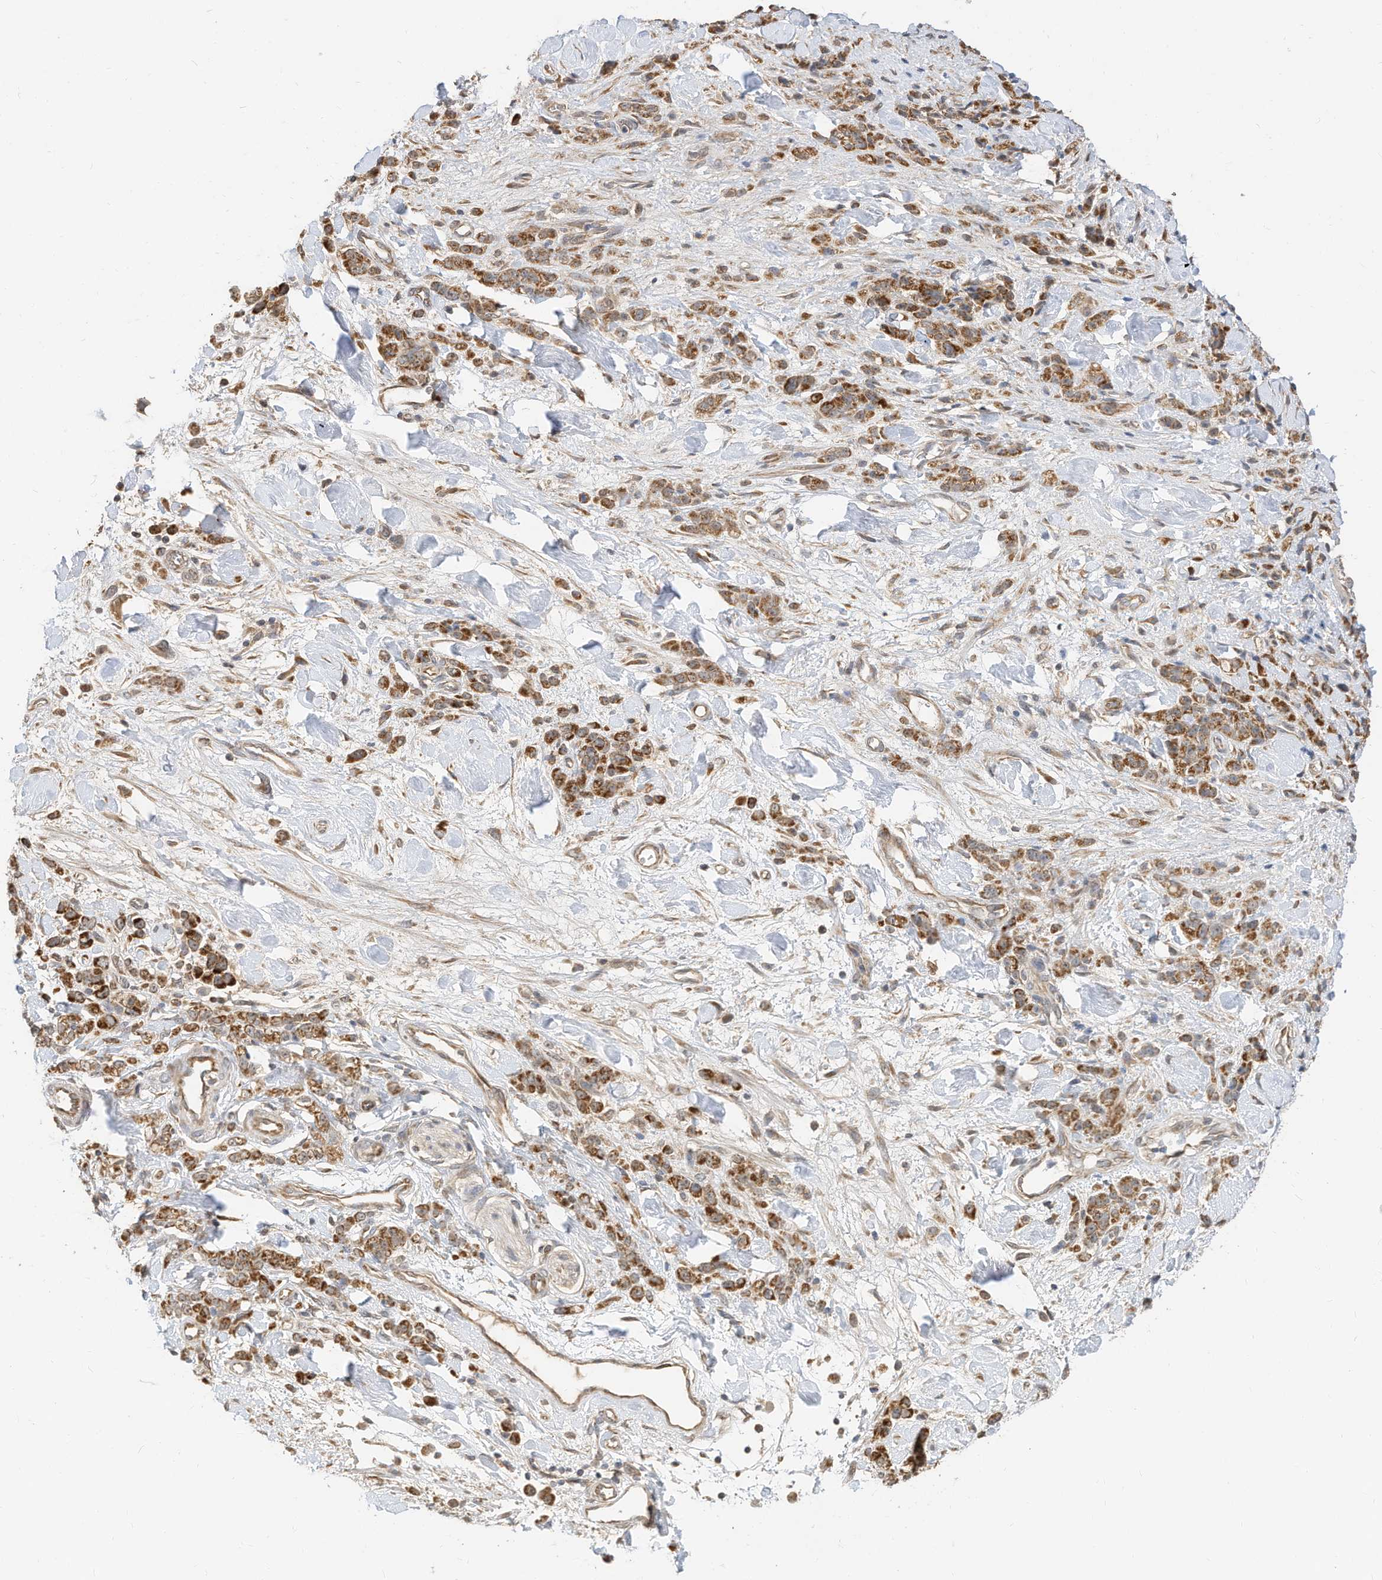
{"staining": {"intensity": "strong", "quantity": ">75%", "location": "cytoplasmic/membranous"}, "tissue": "stomach cancer", "cell_type": "Tumor cells", "image_type": "cancer", "snomed": [{"axis": "morphology", "description": "Normal tissue, NOS"}, {"axis": "morphology", "description": "Adenocarcinoma, NOS"}, {"axis": "topography", "description": "Stomach"}], "caption": "This image reveals immunohistochemistry (IHC) staining of stomach cancer, with high strong cytoplasmic/membranous positivity in approximately >75% of tumor cells.", "gene": "CAGE1", "patient": {"sex": "male", "age": 82}}